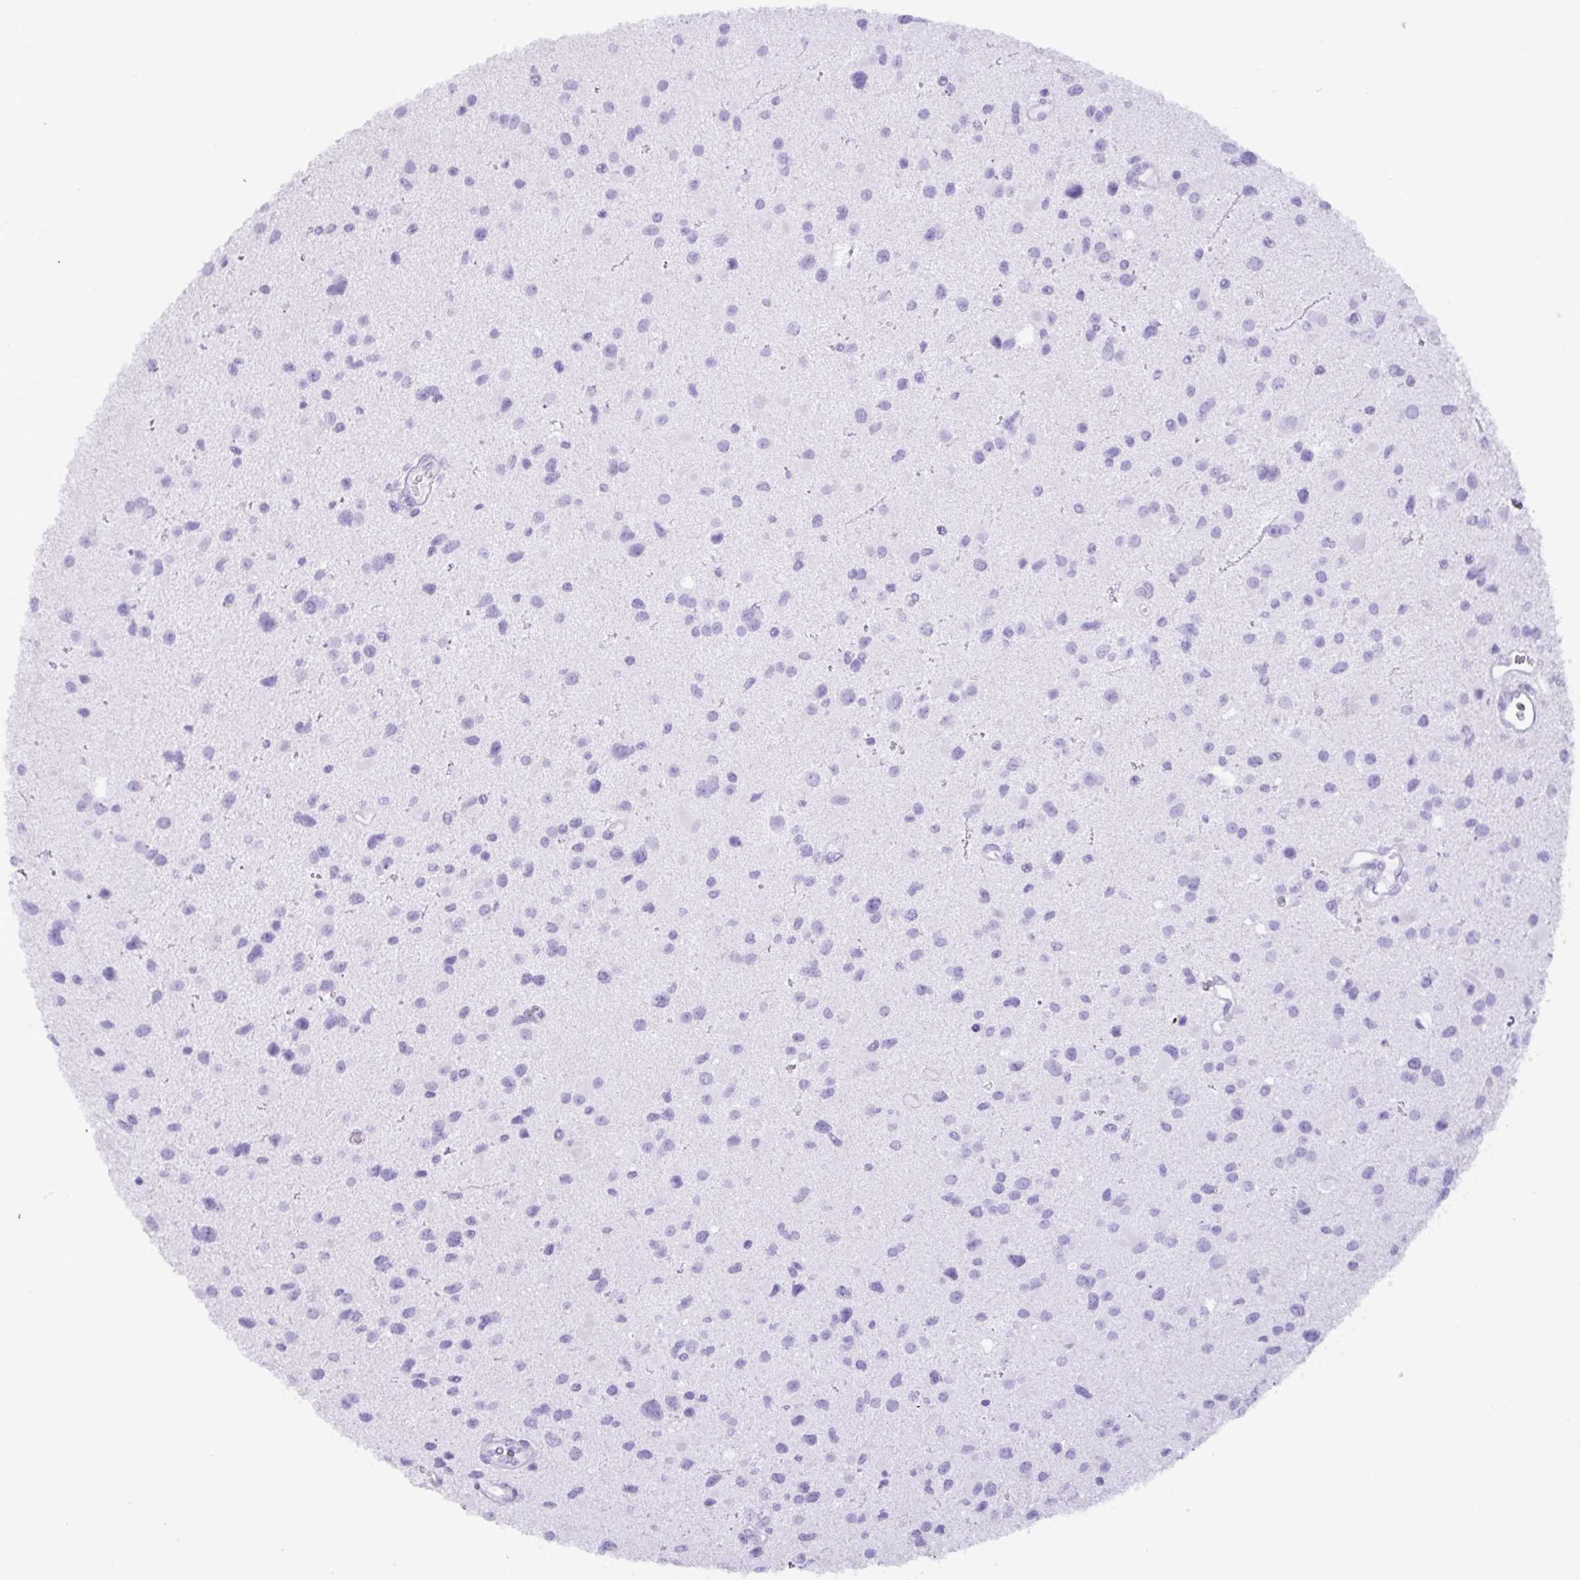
{"staining": {"intensity": "negative", "quantity": "none", "location": "none"}, "tissue": "glioma", "cell_type": "Tumor cells", "image_type": "cancer", "snomed": [{"axis": "morphology", "description": "Glioma, malignant, Low grade"}, {"axis": "topography", "description": "Brain"}], "caption": "A micrograph of malignant glioma (low-grade) stained for a protein reveals no brown staining in tumor cells.", "gene": "C4orf33", "patient": {"sex": "female", "age": 32}}